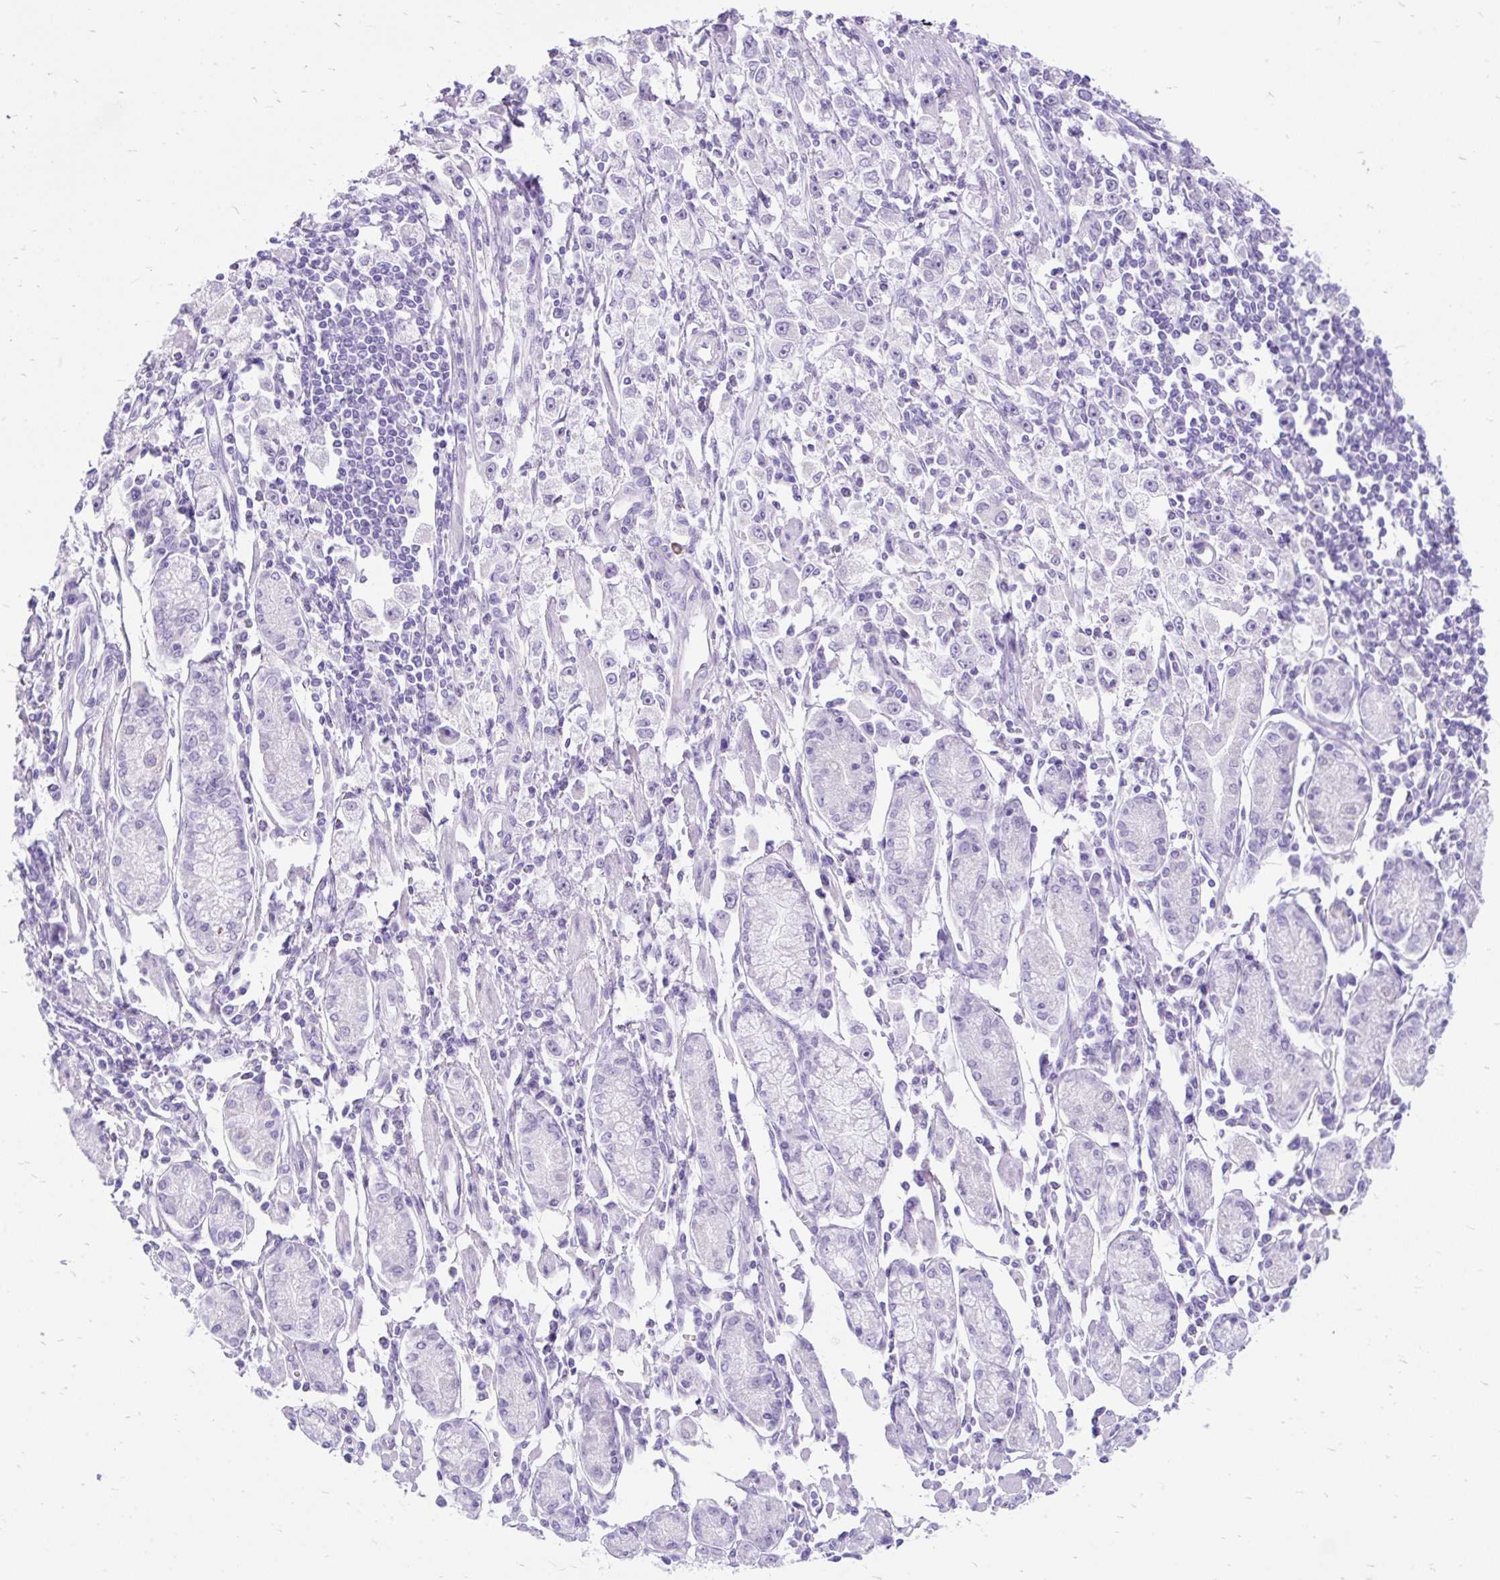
{"staining": {"intensity": "negative", "quantity": "none", "location": "none"}, "tissue": "stomach cancer", "cell_type": "Tumor cells", "image_type": "cancer", "snomed": [{"axis": "morphology", "description": "Adenocarcinoma, NOS"}, {"axis": "topography", "description": "Stomach"}], "caption": "High magnification brightfield microscopy of adenocarcinoma (stomach) stained with DAB (3,3'-diaminobenzidine) (brown) and counterstained with hematoxylin (blue): tumor cells show no significant staining.", "gene": "SCGB1A1", "patient": {"sex": "female", "age": 59}}